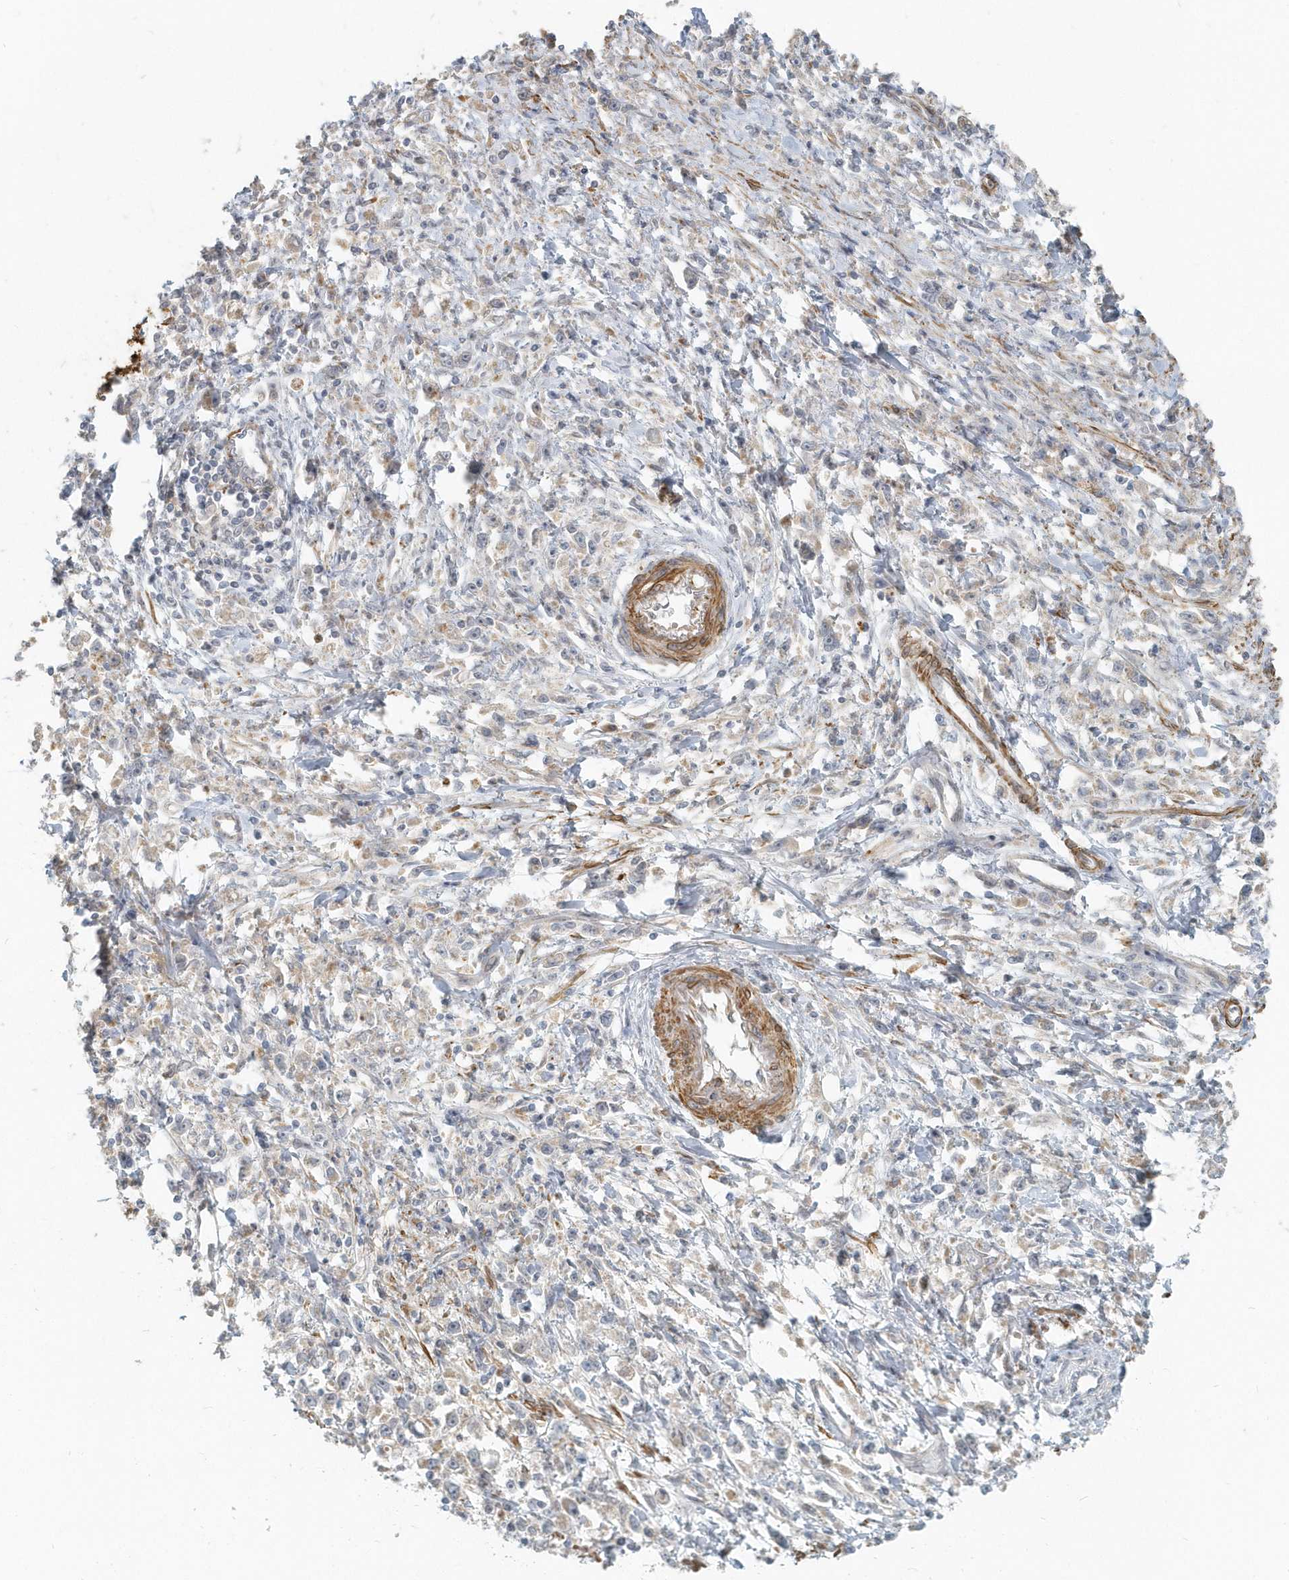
{"staining": {"intensity": "weak", "quantity": "<25%", "location": "cytoplasmic/membranous"}, "tissue": "stomach cancer", "cell_type": "Tumor cells", "image_type": "cancer", "snomed": [{"axis": "morphology", "description": "Adenocarcinoma, NOS"}, {"axis": "topography", "description": "Stomach"}], "caption": "This is an immunohistochemistry micrograph of human stomach cancer (adenocarcinoma). There is no staining in tumor cells.", "gene": "NAPB", "patient": {"sex": "female", "age": 59}}